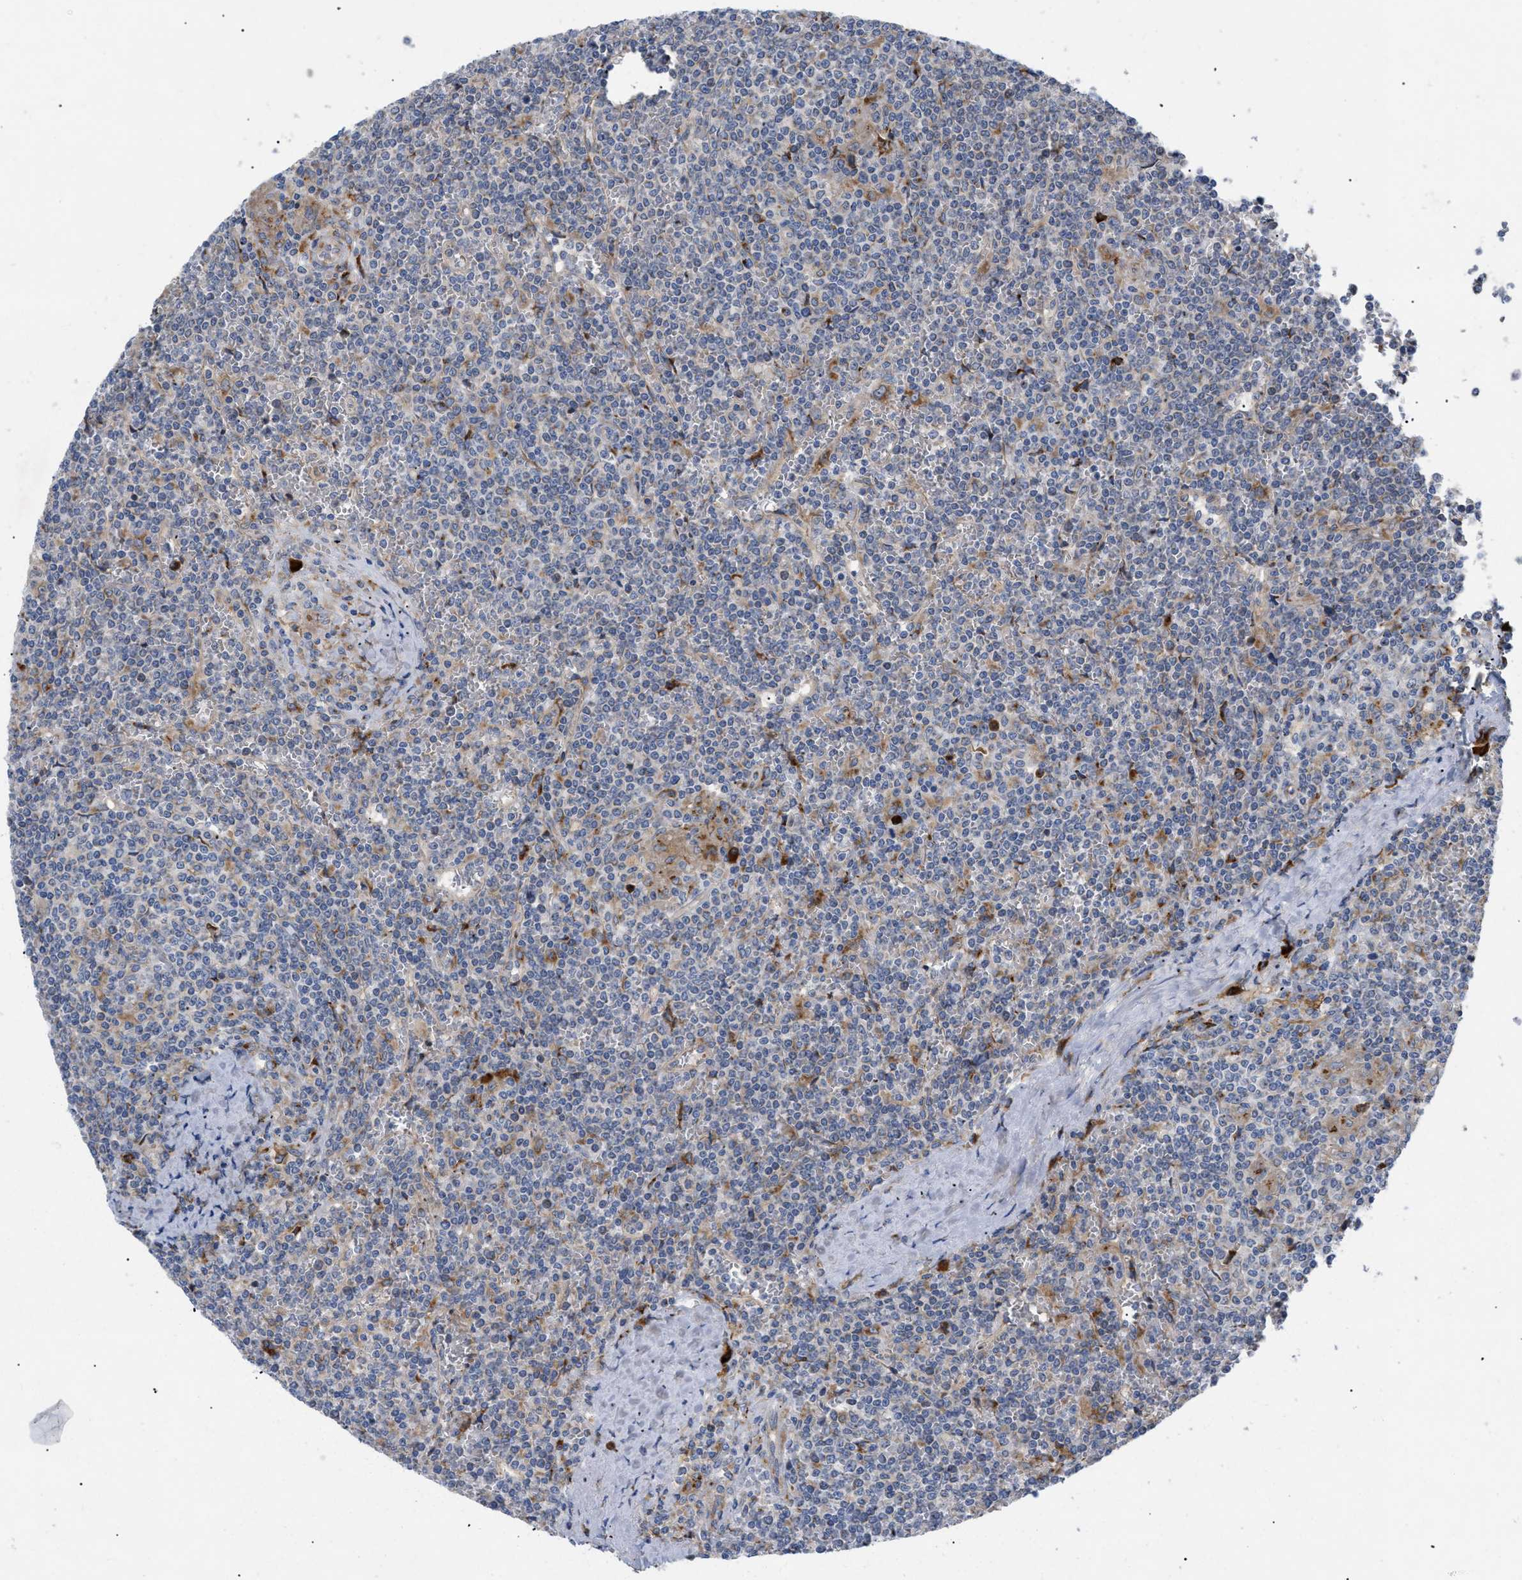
{"staining": {"intensity": "weak", "quantity": "<25%", "location": "cytoplasmic/membranous"}, "tissue": "lymphoma", "cell_type": "Tumor cells", "image_type": "cancer", "snomed": [{"axis": "morphology", "description": "Malignant lymphoma, non-Hodgkin's type, Low grade"}, {"axis": "topography", "description": "Spleen"}], "caption": "Tumor cells show no significant protein positivity in low-grade malignant lymphoma, non-Hodgkin's type.", "gene": "SLC50A1", "patient": {"sex": "female", "age": 19}}